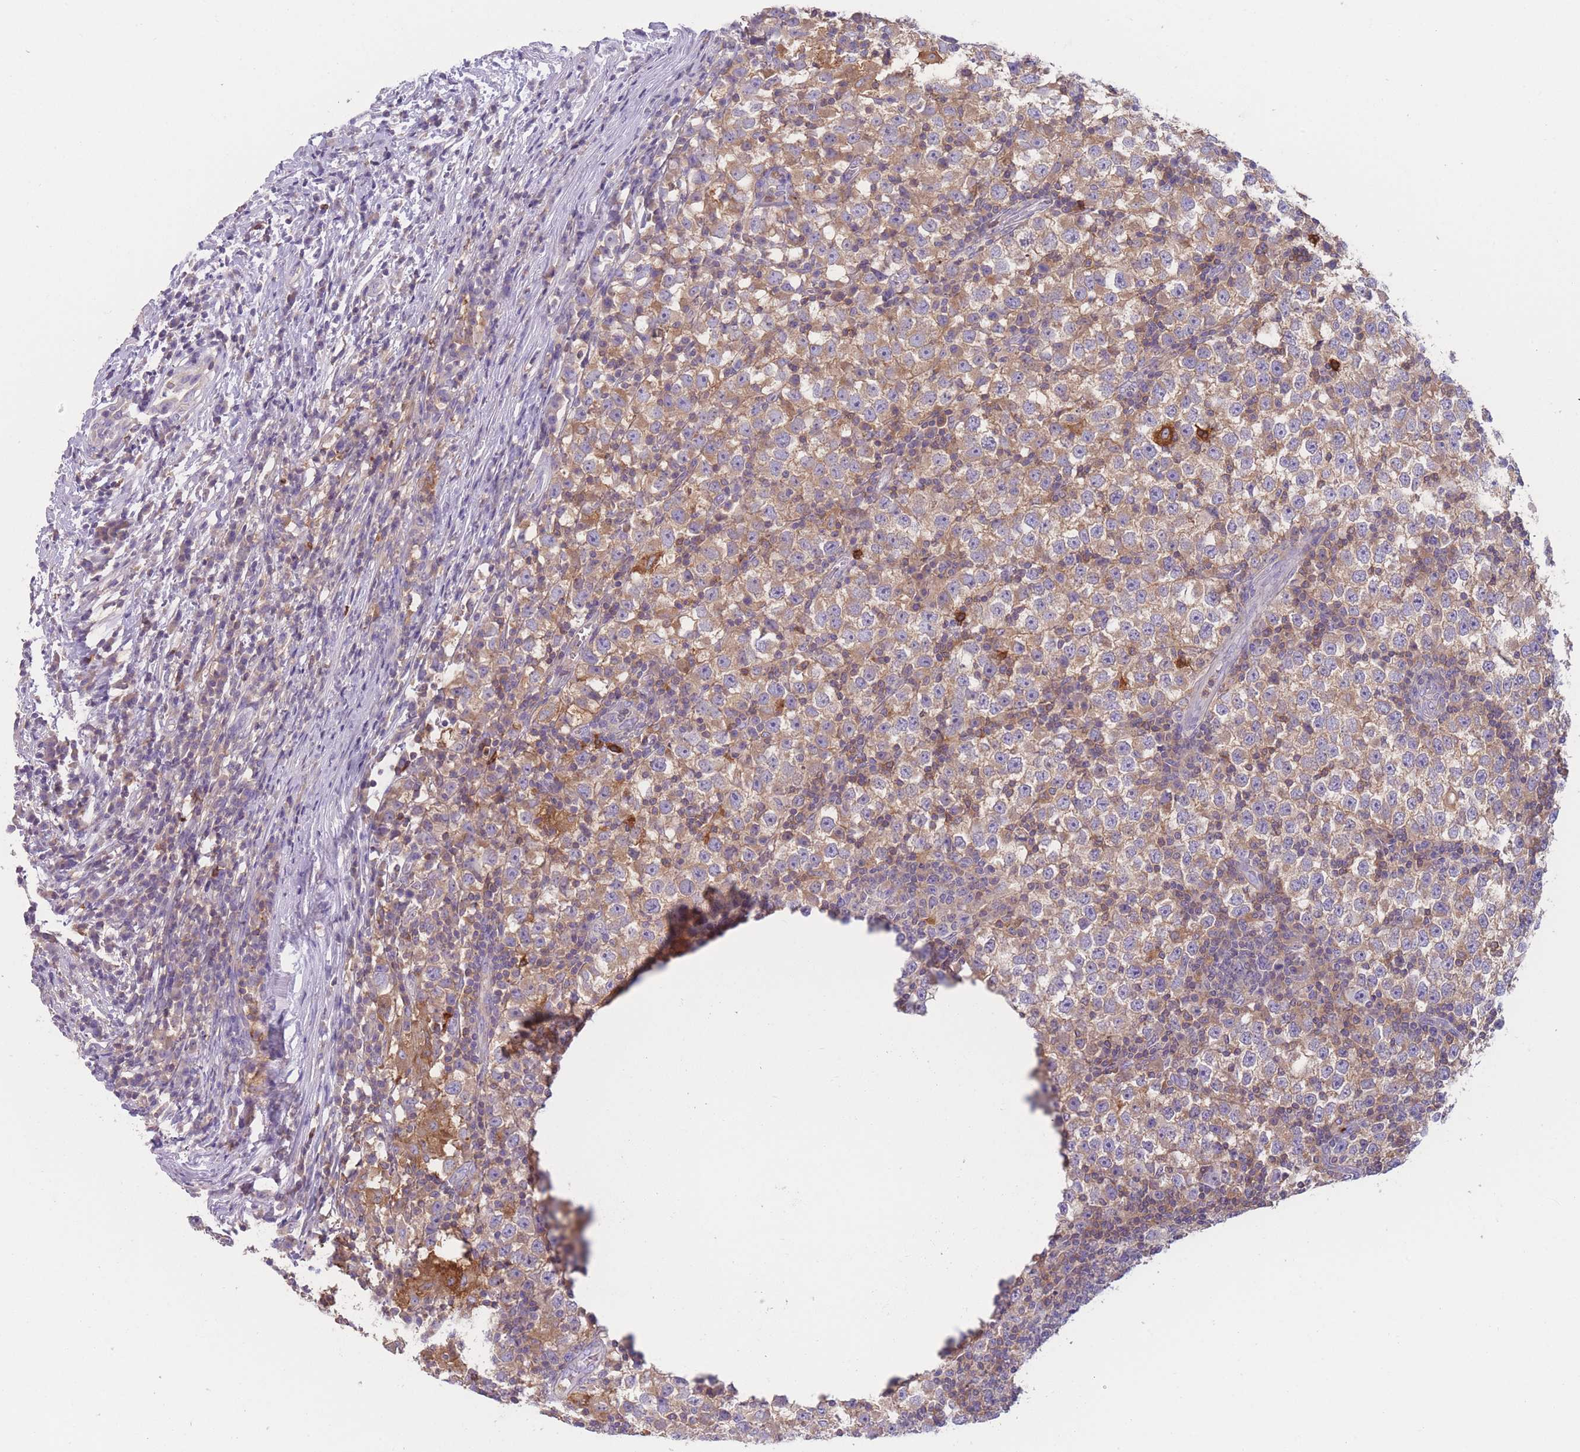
{"staining": {"intensity": "moderate", "quantity": ">75%", "location": "cytoplasmic/membranous"}, "tissue": "testis cancer", "cell_type": "Tumor cells", "image_type": "cancer", "snomed": [{"axis": "morphology", "description": "Seminoma, NOS"}, {"axis": "topography", "description": "Testis"}], "caption": "Testis seminoma was stained to show a protein in brown. There is medium levels of moderate cytoplasmic/membranous positivity in about >75% of tumor cells.", "gene": "ST3GAL4", "patient": {"sex": "male", "age": 65}}